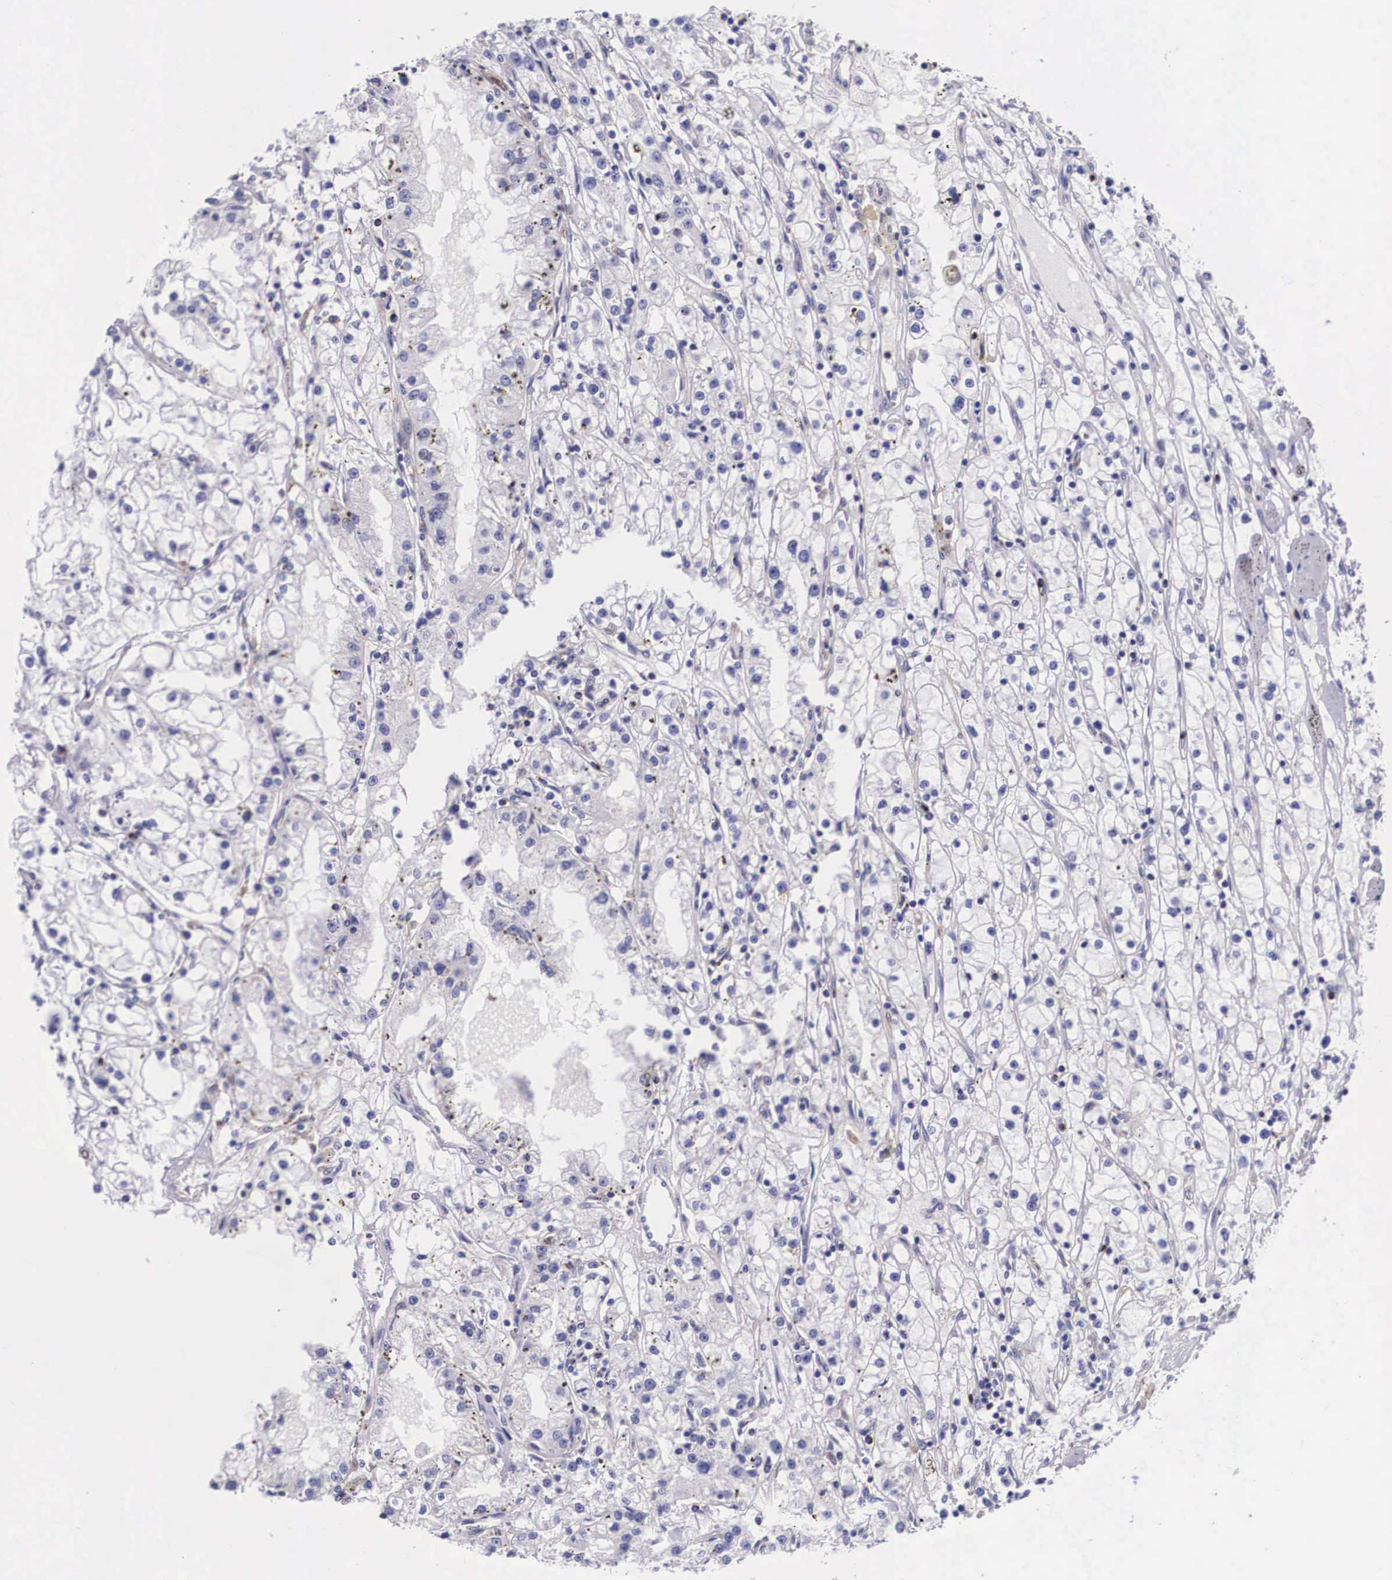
{"staining": {"intensity": "negative", "quantity": "none", "location": "none"}, "tissue": "renal cancer", "cell_type": "Tumor cells", "image_type": "cancer", "snomed": [{"axis": "morphology", "description": "Adenocarcinoma, NOS"}, {"axis": "topography", "description": "Kidney"}], "caption": "The micrograph demonstrates no staining of tumor cells in renal cancer. Nuclei are stained in blue.", "gene": "BCAR1", "patient": {"sex": "male", "age": 56}}